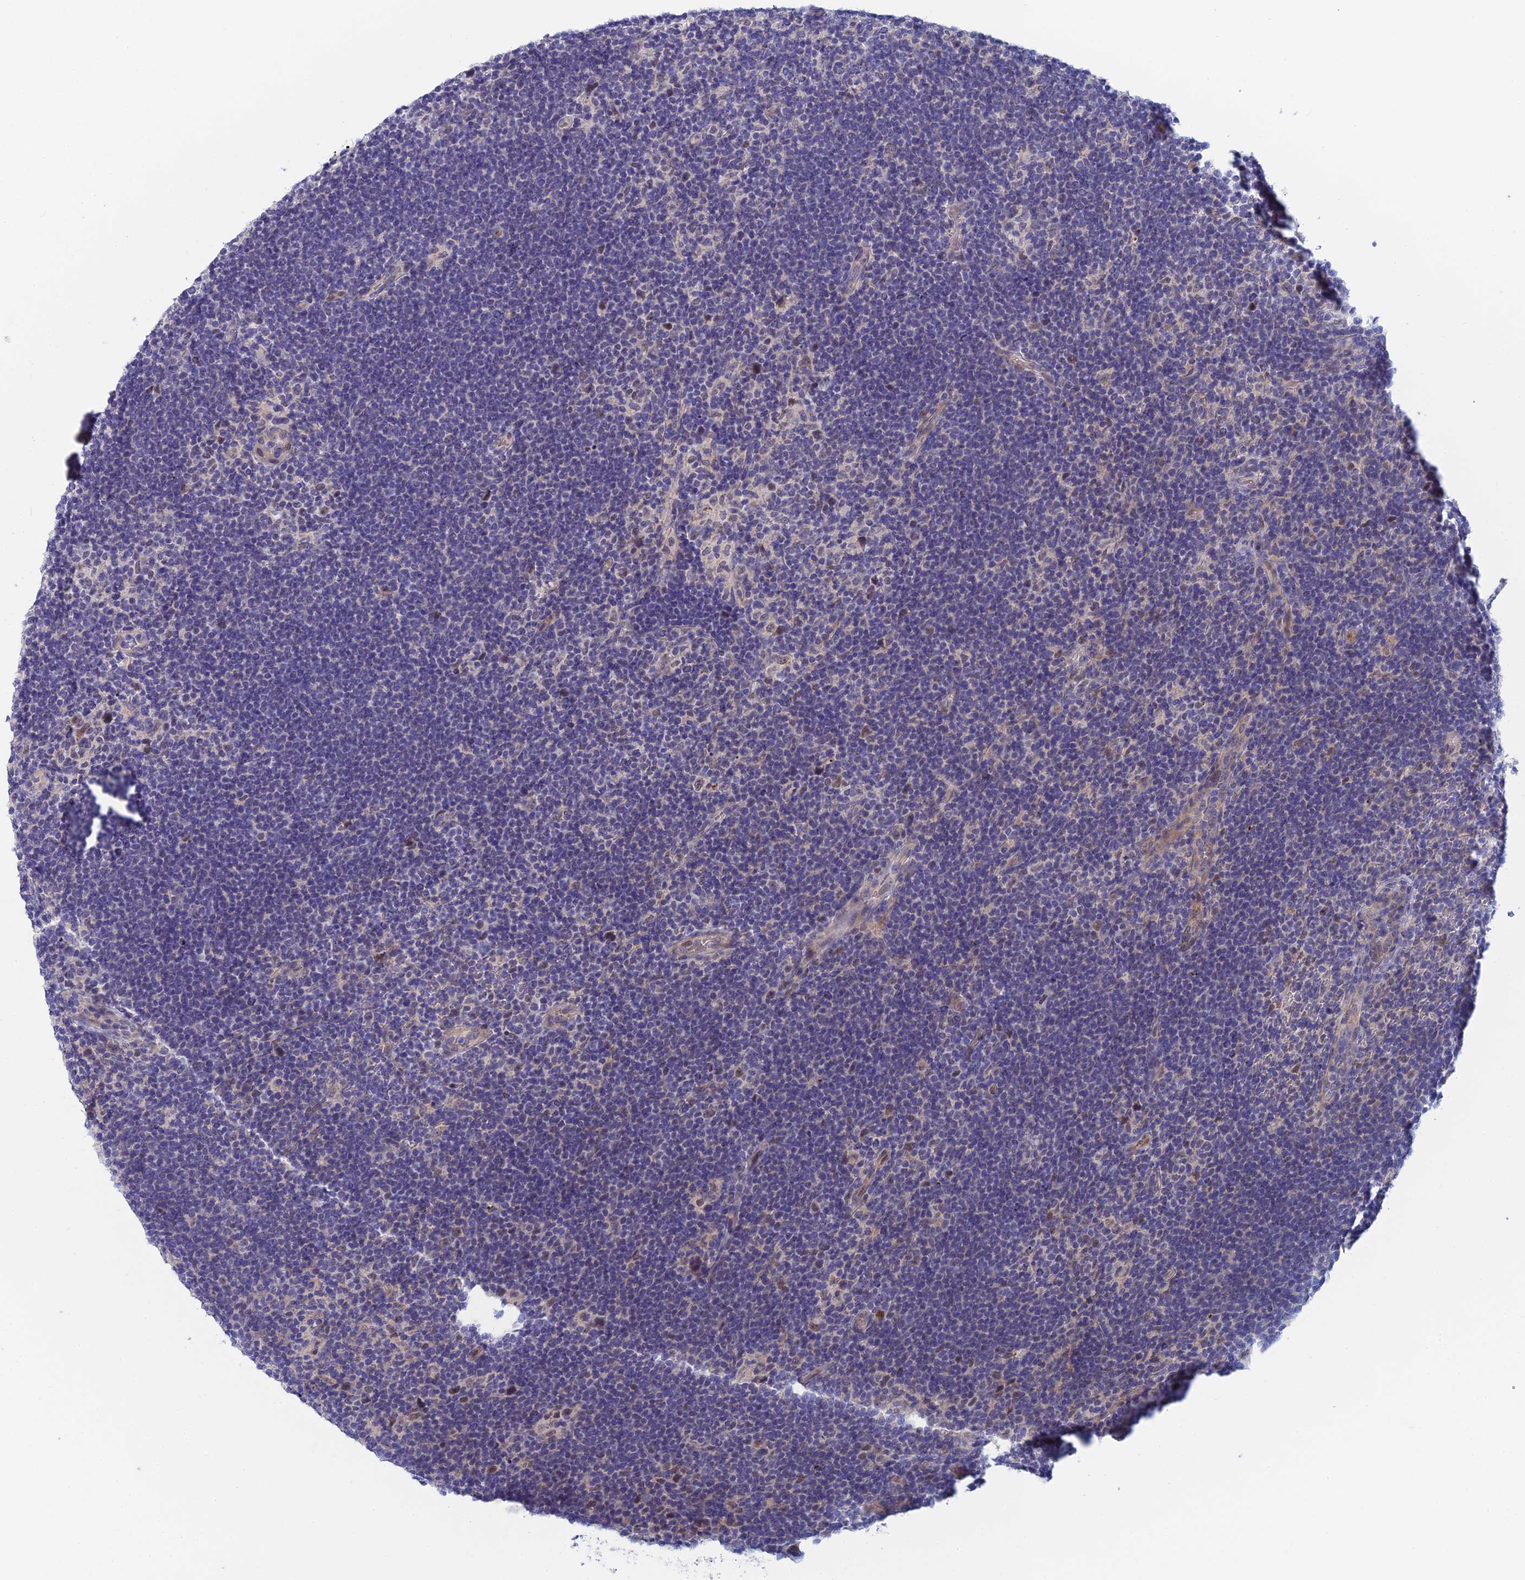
{"staining": {"intensity": "negative", "quantity": "none", "location": "none"}, "tissue": "lymphoma", "cell_type": "Tumor cells", "image_type": "cancer", "snomed": [{"axis": "morphology", "description": "Hodgkin's disease, NOS"}, {"axis": "topography", "description": "Lymph node"}], "caption": "The image demonstrates no significant positivity in tumor cells of lymphoma. (Brightfield microscopy of DAB (3,3'-diaminobenzidine) IHC at high magnification).", "gene": "GIPC1", "patient": {"sex": "female", "age": 57}}